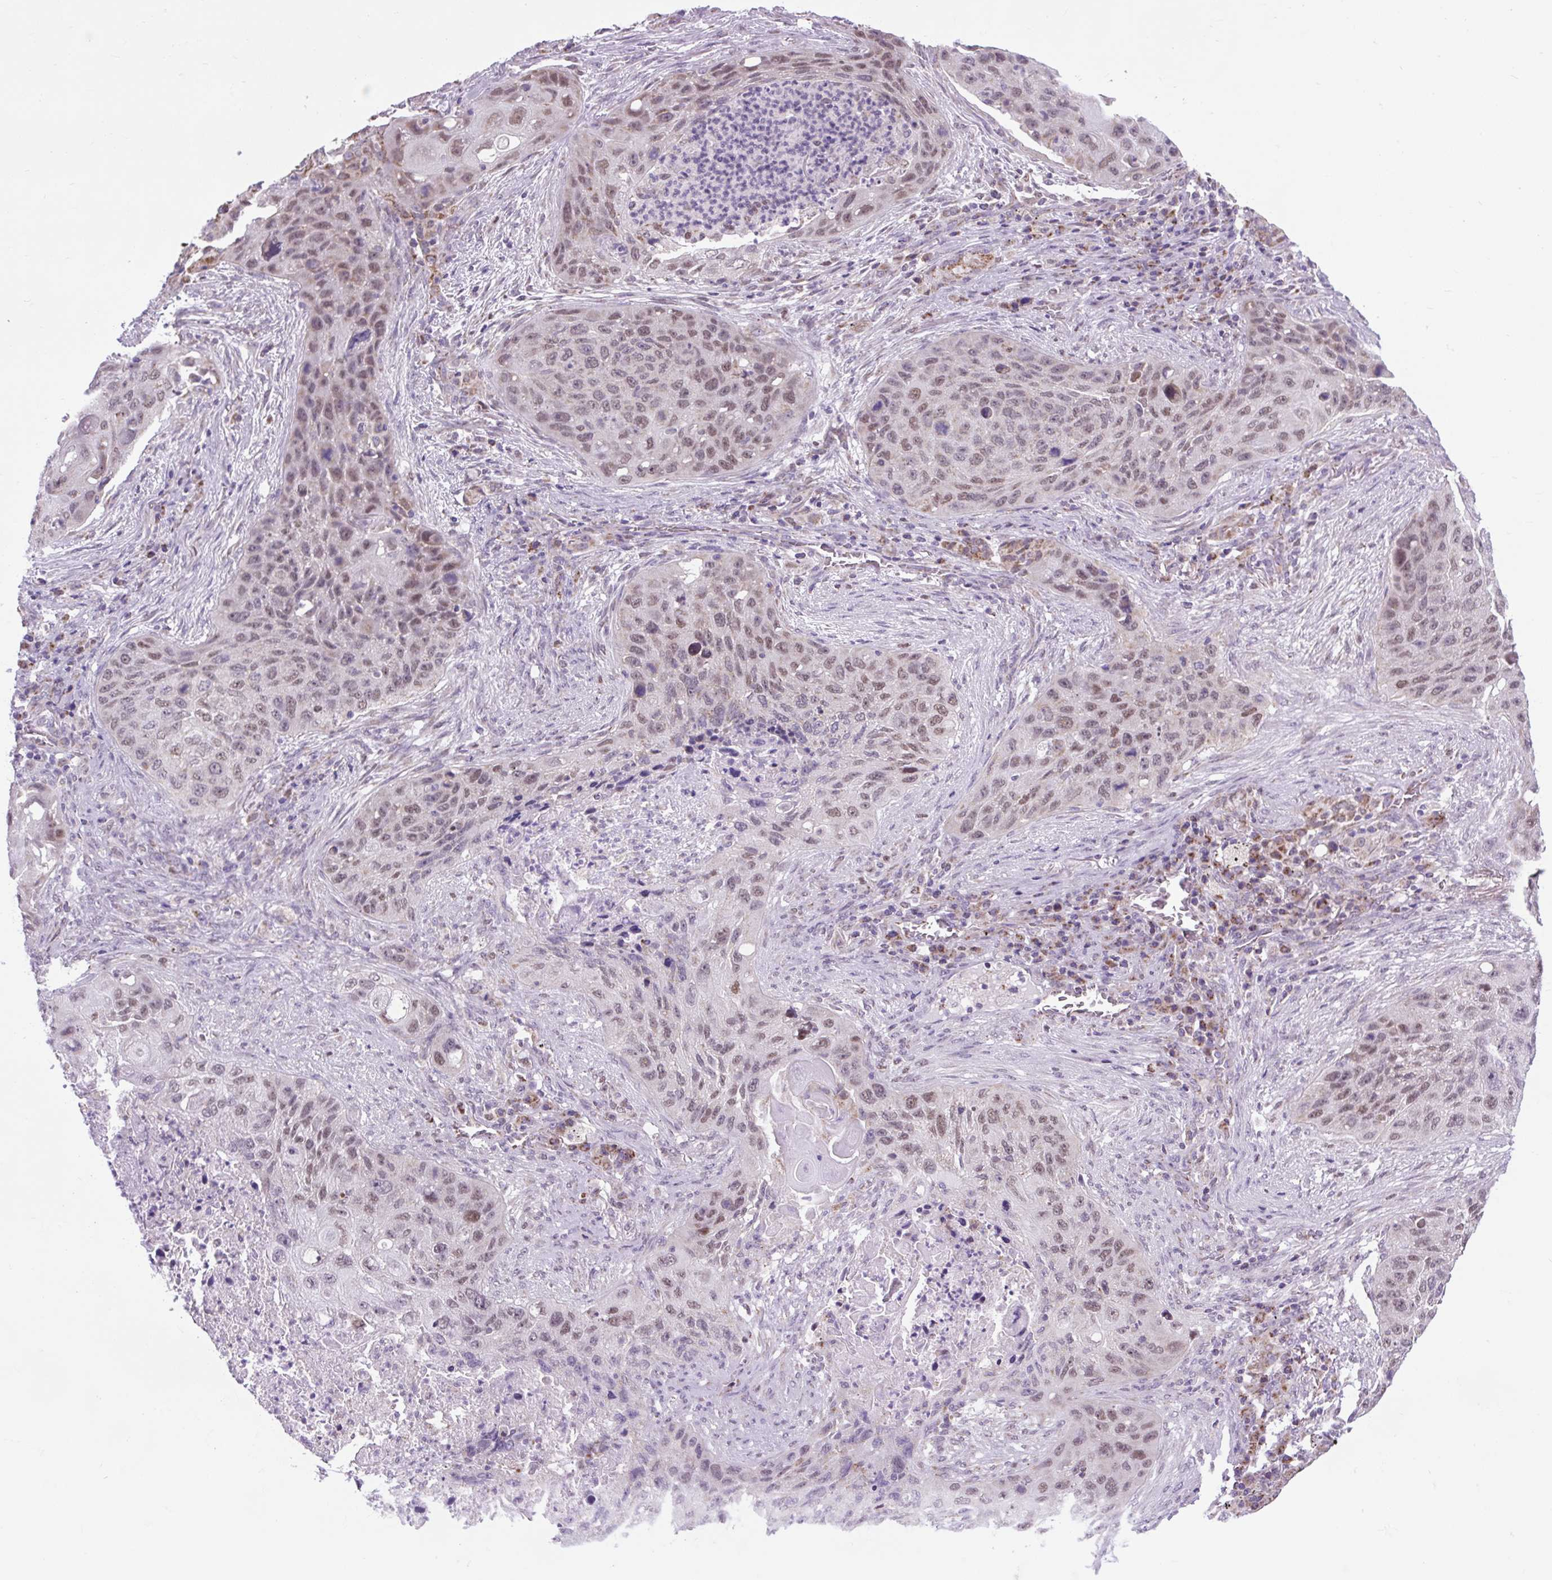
{"staining": {"intensity": "moderate", "quantity": ">75%", "location": "nuclear"}, "tissue": "lung cancer", "cell_type": "Tumor cells", "image_type": "cancer", "snomed": [{"axis": "morphology", "description": "Squamous cell carcinoma, NOS"}, {"axis": "topography", "description": "Lung"}], "caption": "Immunohistochemical staining of human lung cancer (squamous cell carcinoma) shows medium levels of moderate nuclear protein expression in about >75% of tumor cells.", "gene": "SCO2", "patient": {"sex": "female", "age": 63}}